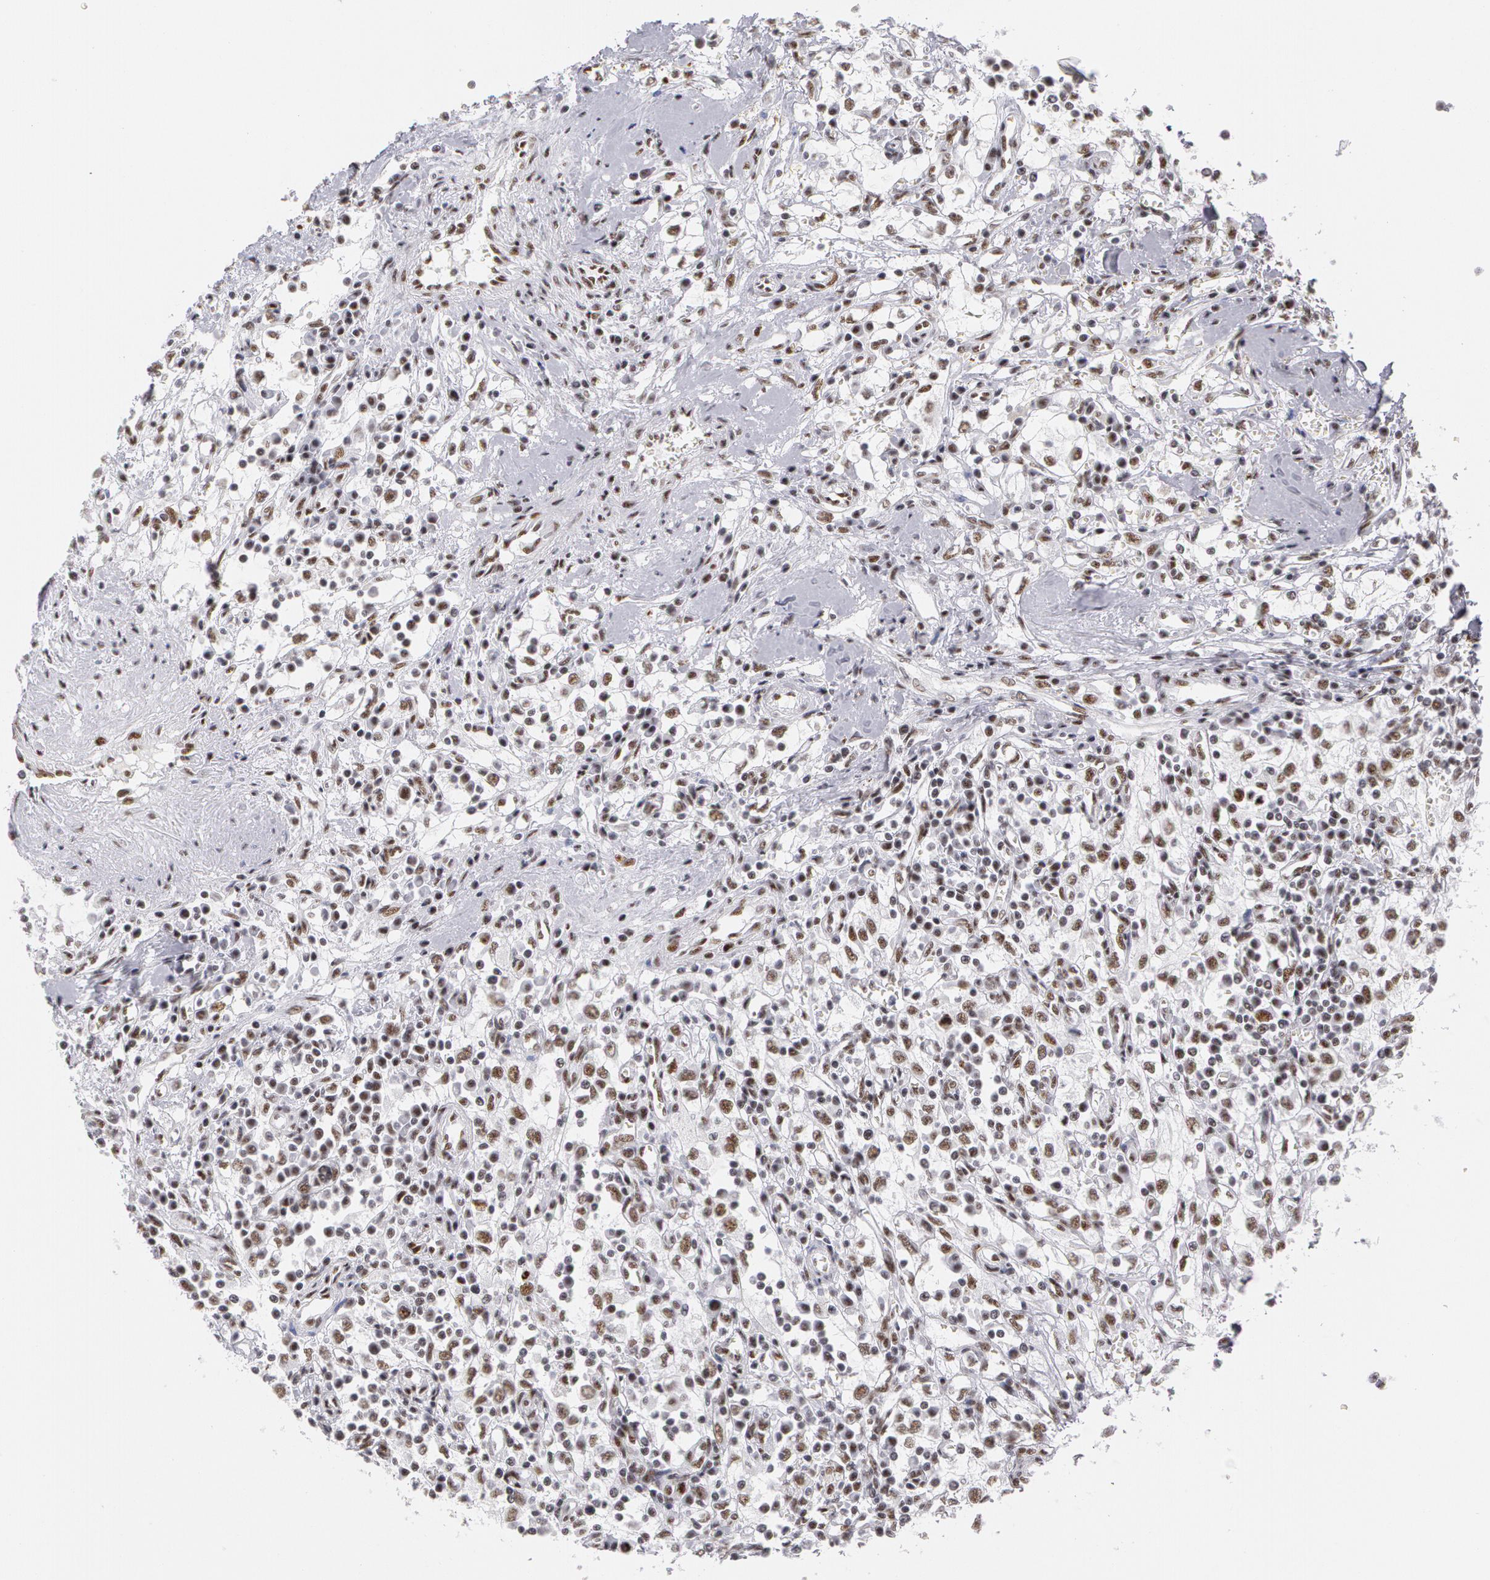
{"staining": {"intensity": "weak", "quantity": "<25%", "location": "nuclear"}, "tissue": "renal cancer", "cell_type": "Tumor cells", "image_type": "cancer", "snomed": [{"axis": "morphology", "description": "Adenocarcinoma, NOS"}, {"axis": "topography", "description": "Kidney"}], "caption": "A histopathology image of human renal cancer is negative for staining in tumor cells.", "gene": "PNN", "patient": {"sex": "male", "age": 82}}